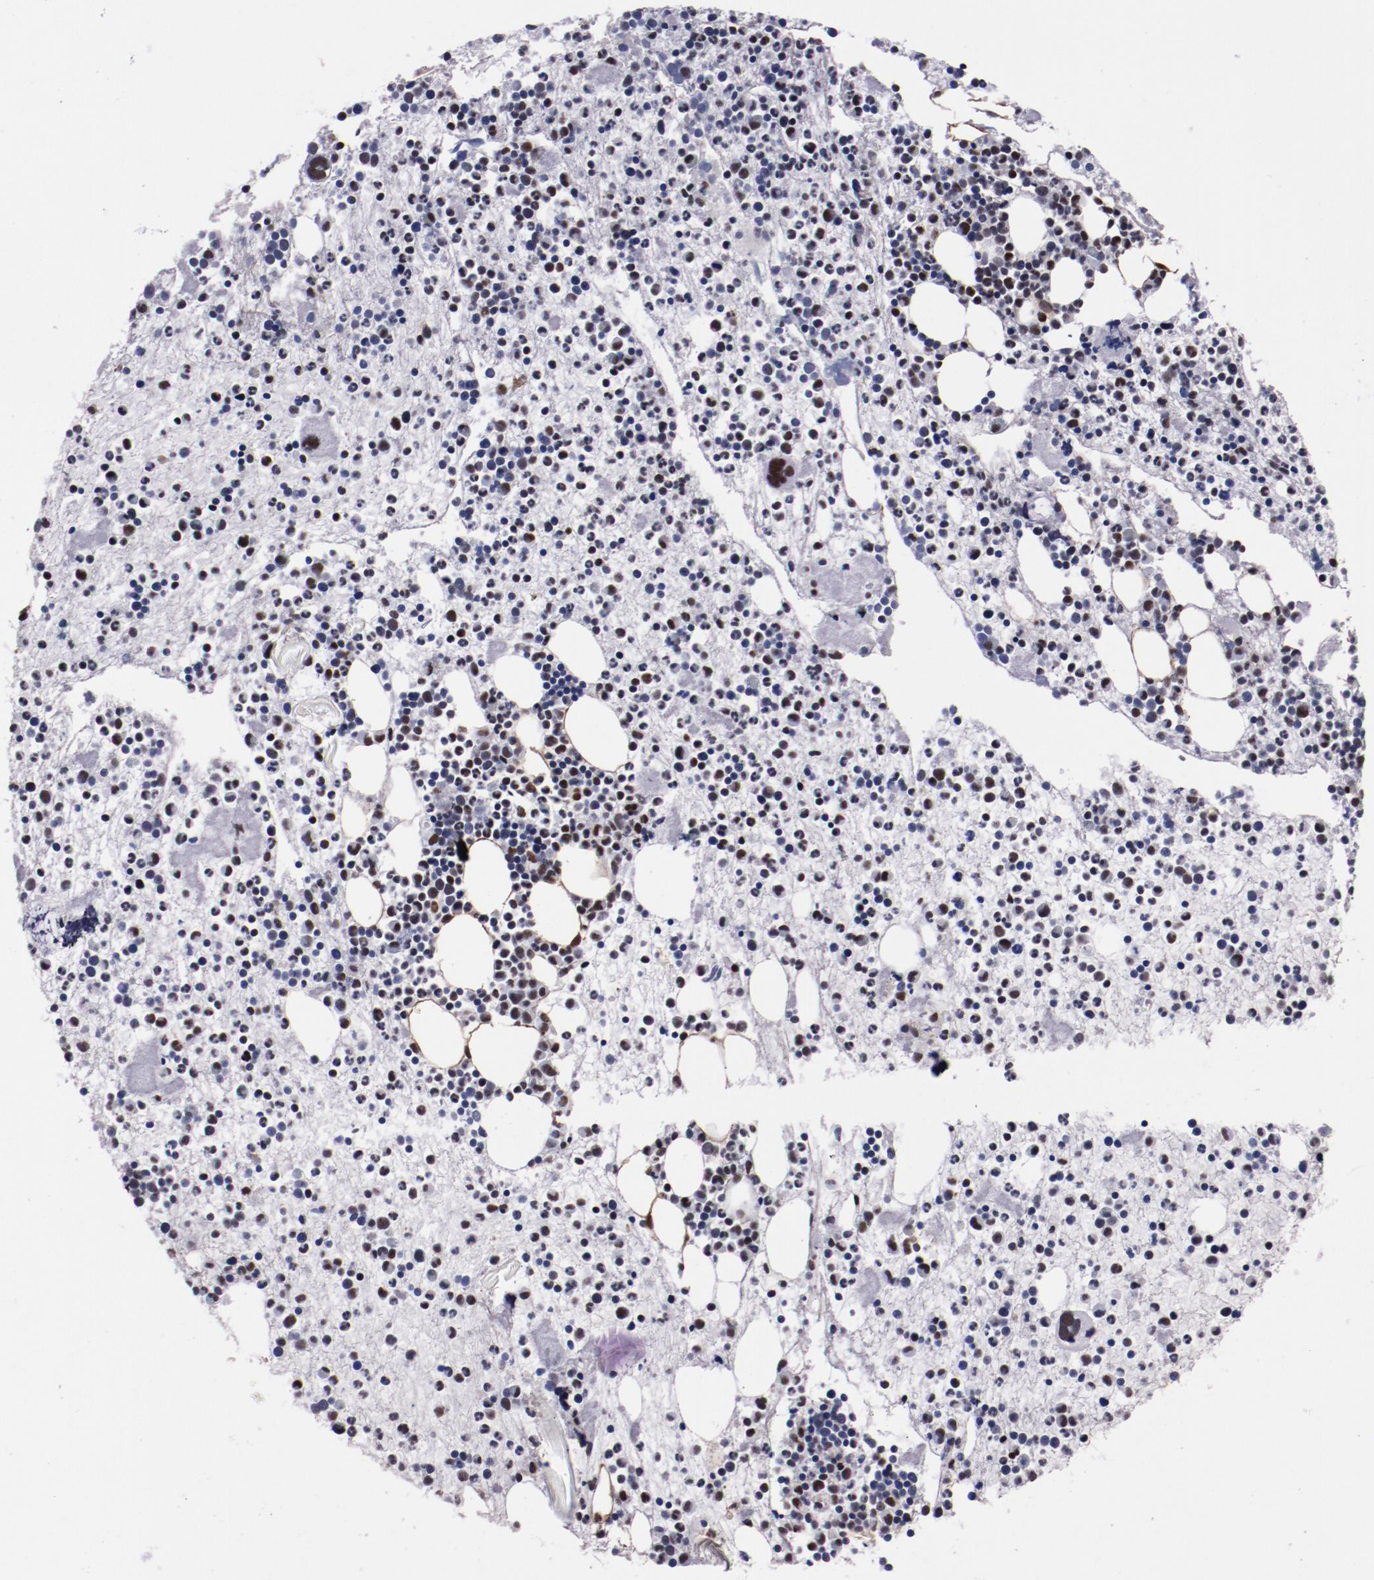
{"staining": {"intensity": "moderate", "quantity": "25%-75%", "location": "nuclear"}, "tissue": "bone marrow", "cell_type": "Hematopoietic cells", "image_type": "normal", "snomed": [{"axis": "morphology", "description": "Normal tissue, NOS"}, {"axis": "topography", "description": "Bone marrow"}], "caption": "This histopathology image displays immunohistochemistry staining of benign human bone marrow, with medium moderate nuclear positivity in approximately 25%-75% of hematopoietic cells.", "gene": "PPP4R3A", "patient": {"sex": "male", "age": 15}}